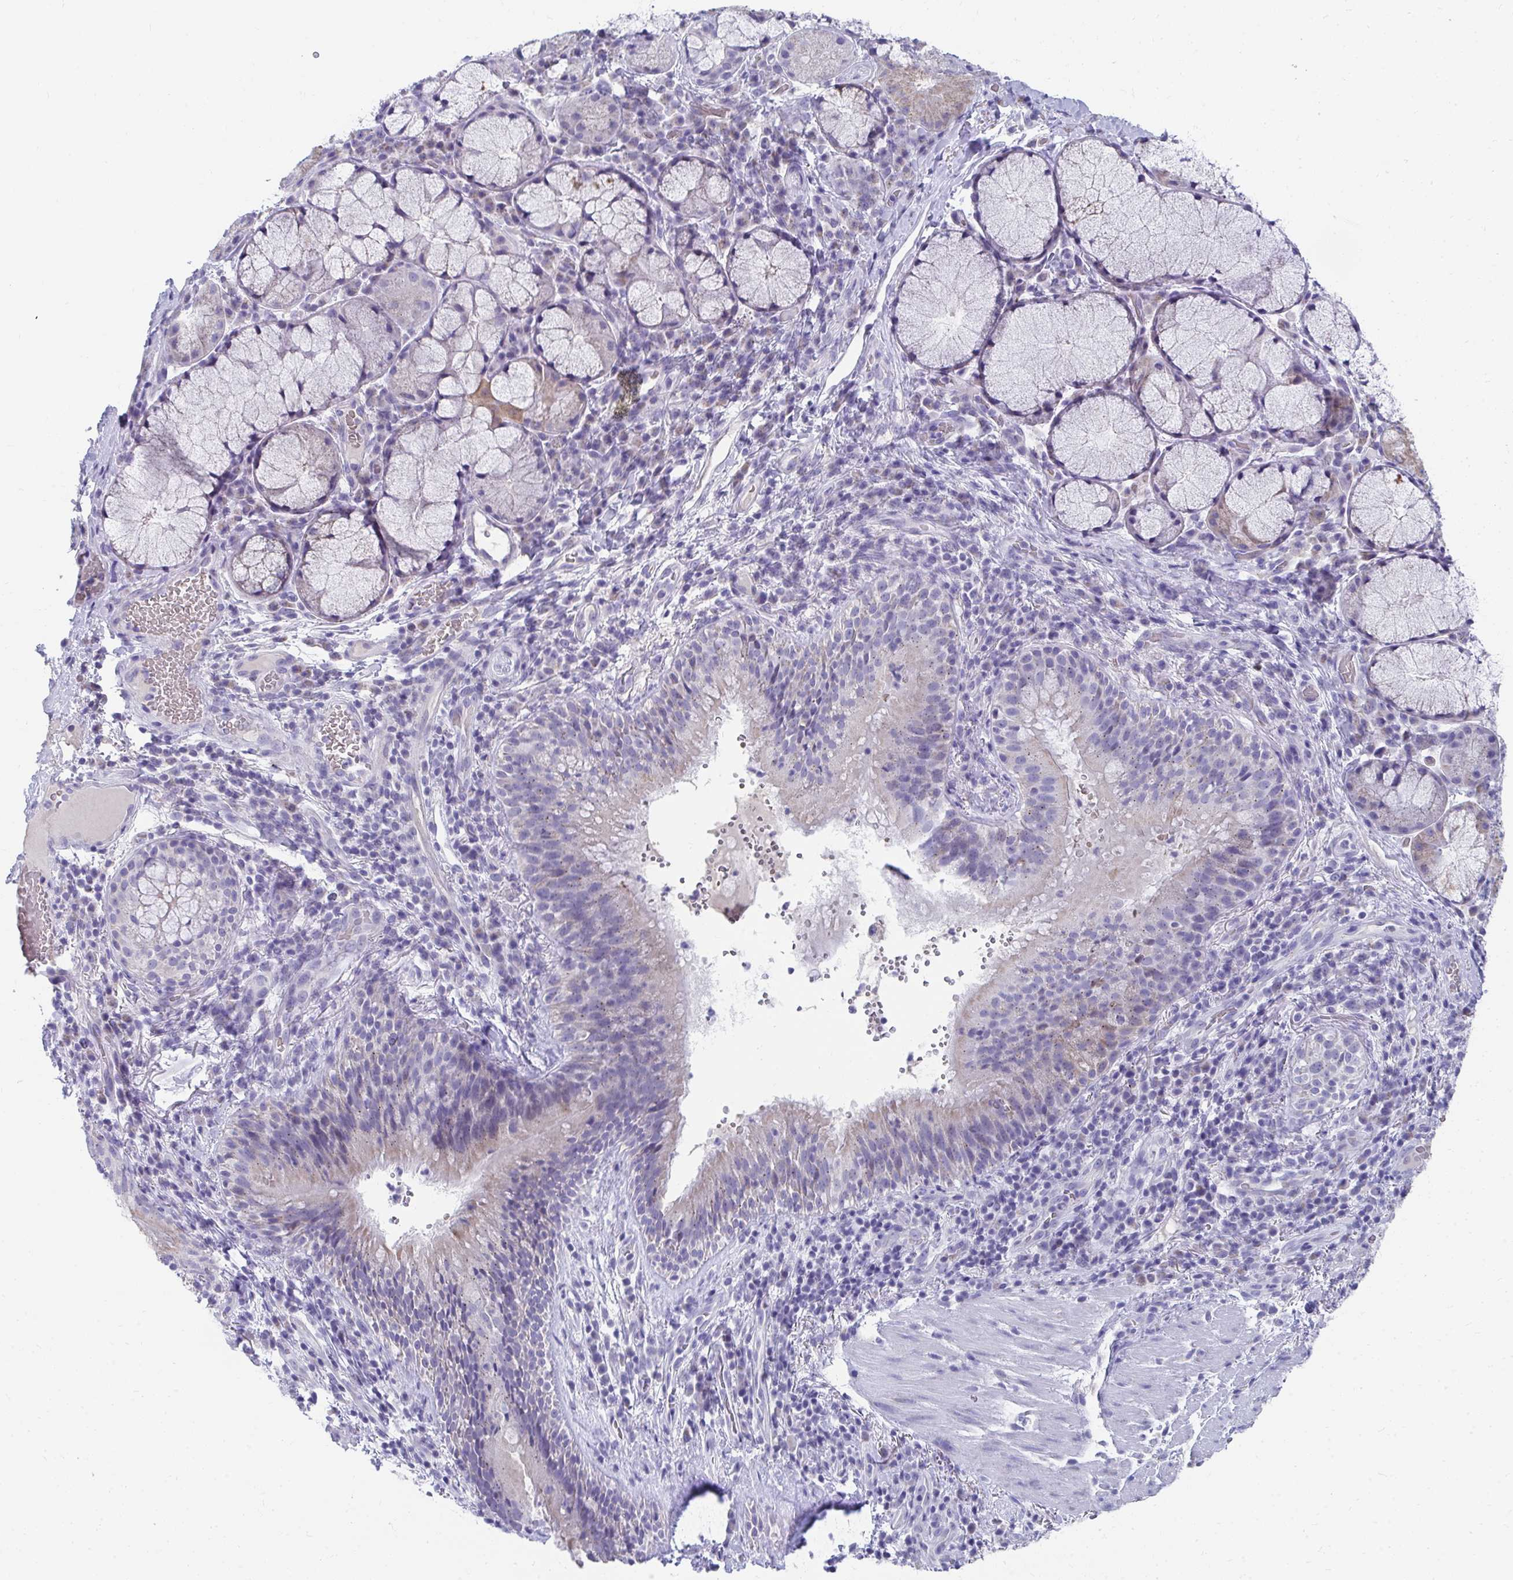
{"staining": {"intensity": "negative", "quantity": "none", "location": "none"}, "tissue": "bronchus", "cell_type": "Respiratory epithelial cells", "image_type": "normal", "snomed": [{"axis": "morphology", "description": "Normal tissue, NOS"}, {"axis": "topography", "description": "Lymph node"}, {"axis": "topography", "description": "Bronchus"}], "caption": "Image shows no protein expression in respiratory epithelial cells of unremarkable bronchus.", "gene": "TMPRSS2", "patient": {"sex": "male", "age": 56}}